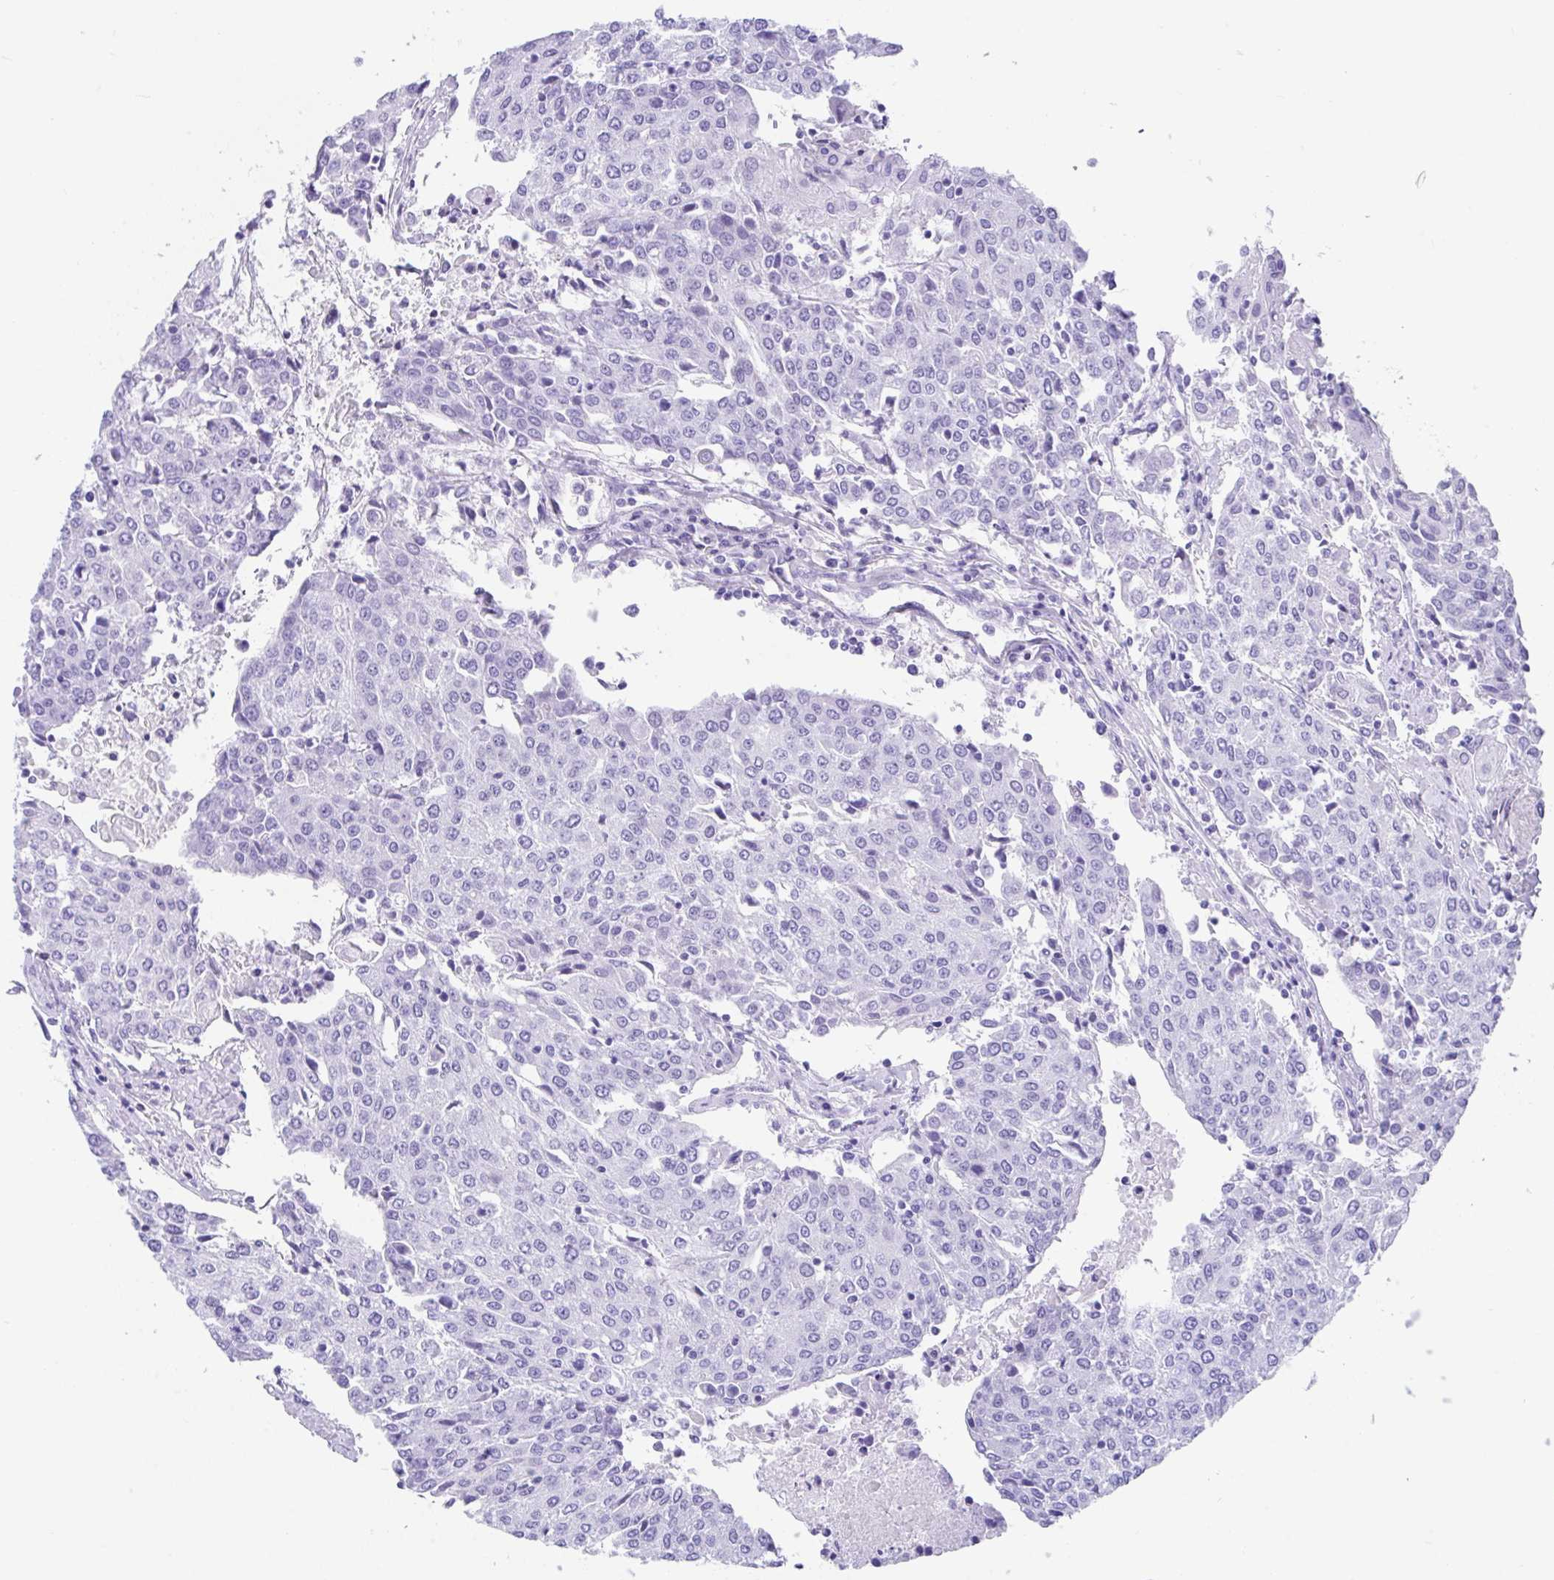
{"staining": {"intensity": "negative", "quantity": "none", "location": "none"}, "tissue": "urothelial cancer", "cell_type": "Tumor cells", "image_type": "cancer", "snomed": [{"axis": "morphology", "description": "Urothelial carcinoma, High grade"}, {"axis": "topography", "description": "Urinary bladder"}], "caption": "This histopathology image is of urothelial cancer stained with immunohistochemistry to label a protein in brown with the nuclei are counter-stained blue. There is no expression in tumor cells. Nuclei are stained in blue.", "gene": "FAM107A", "patient": {"sex": "female", "age": 85}}